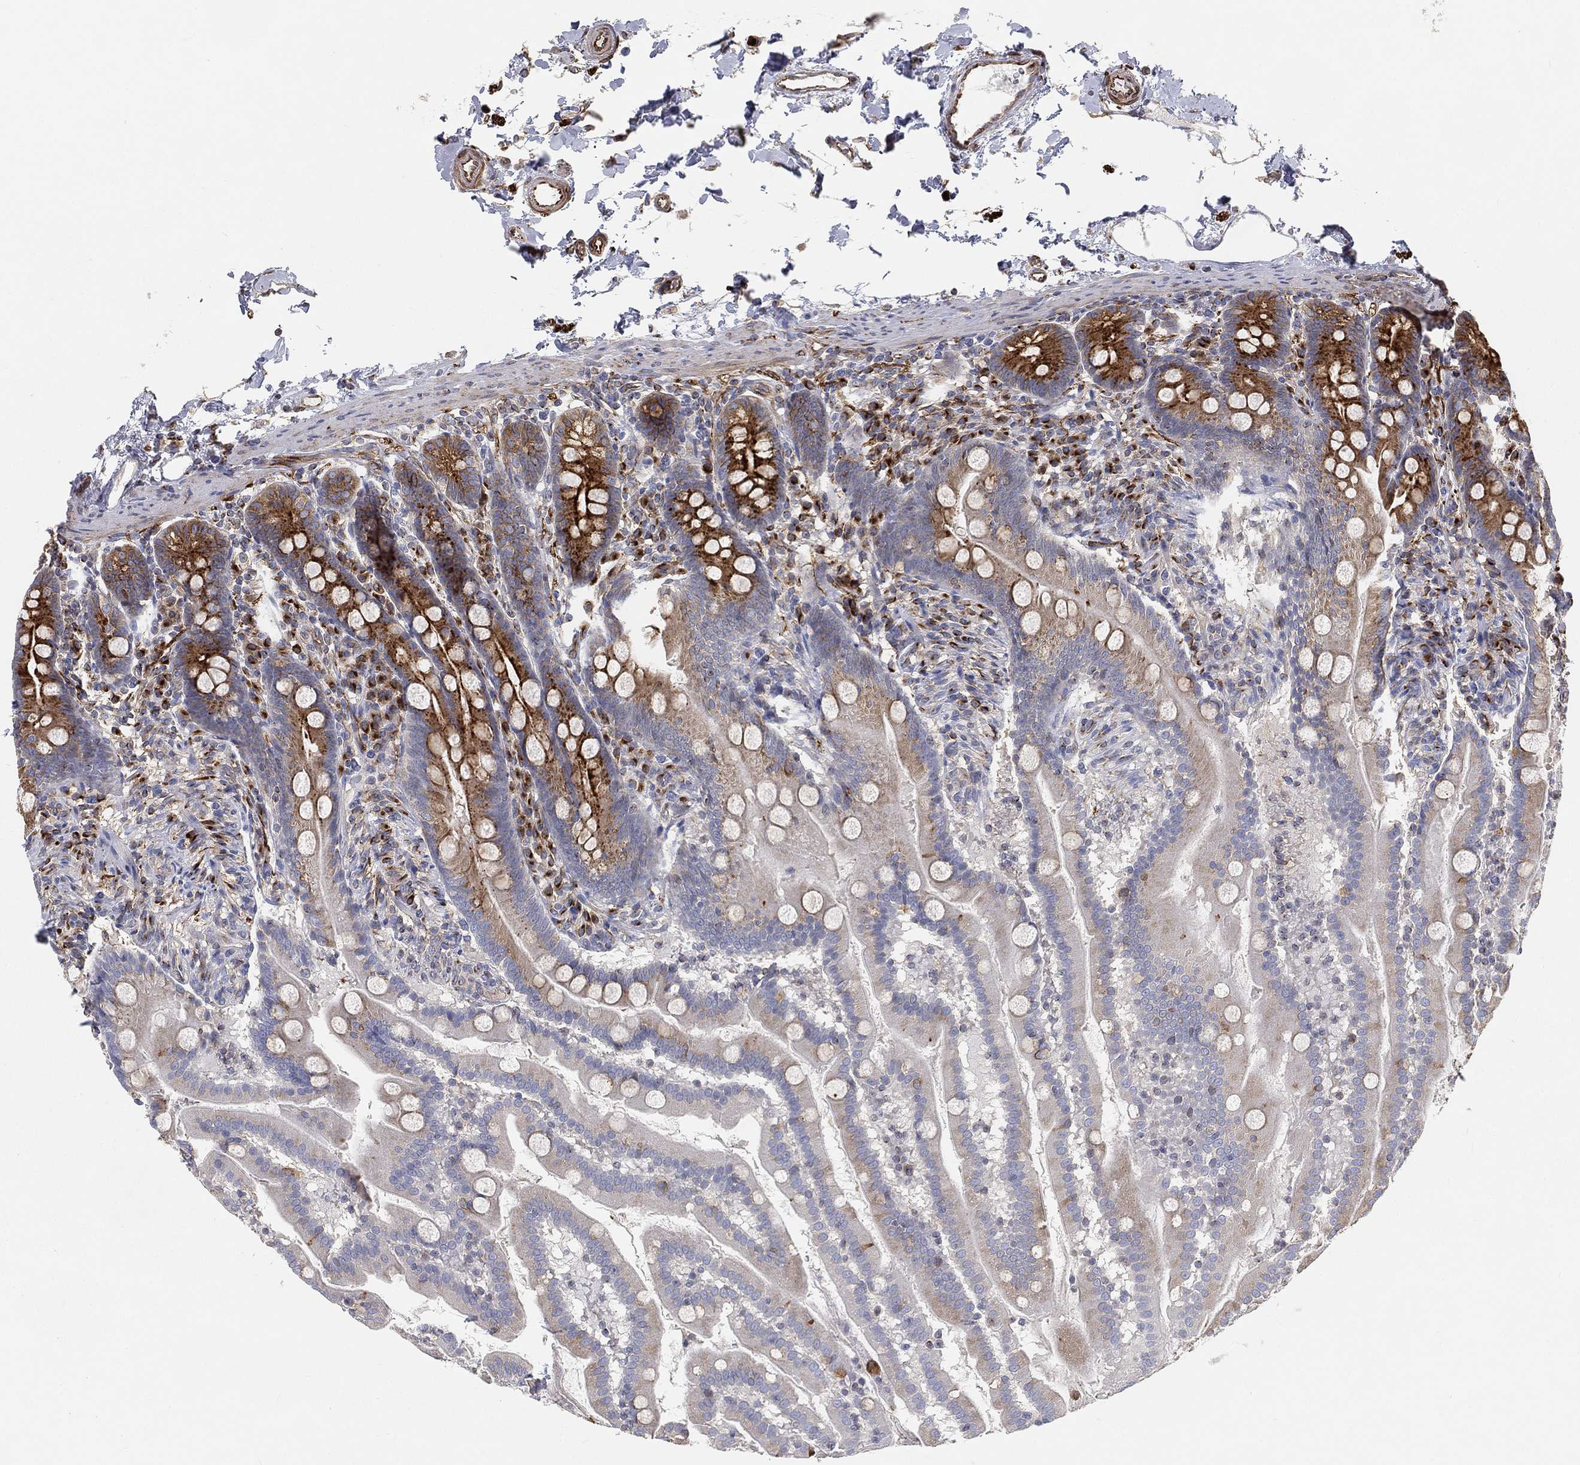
{"staining": {"intensity": "strong", "quantity": "<25%", "location": "cytoplasmic/membranous"}, "tissue": "small intestine", "cell_type": "Glandular cells", "image_type": "normal", "snomed": [{"axis": "morphology", "description": "Normal tissue, NOS"}, {"axis": "topography", "description": "Small intestine"}], "caption": "Immunohistochemical staining of benign small intestine reveals strong cytoplasmic/membranous protein expression in approximately <25% of glandular cells.", "gene": "TMEM25", "patient": {"sex": "female", "age": 44}}